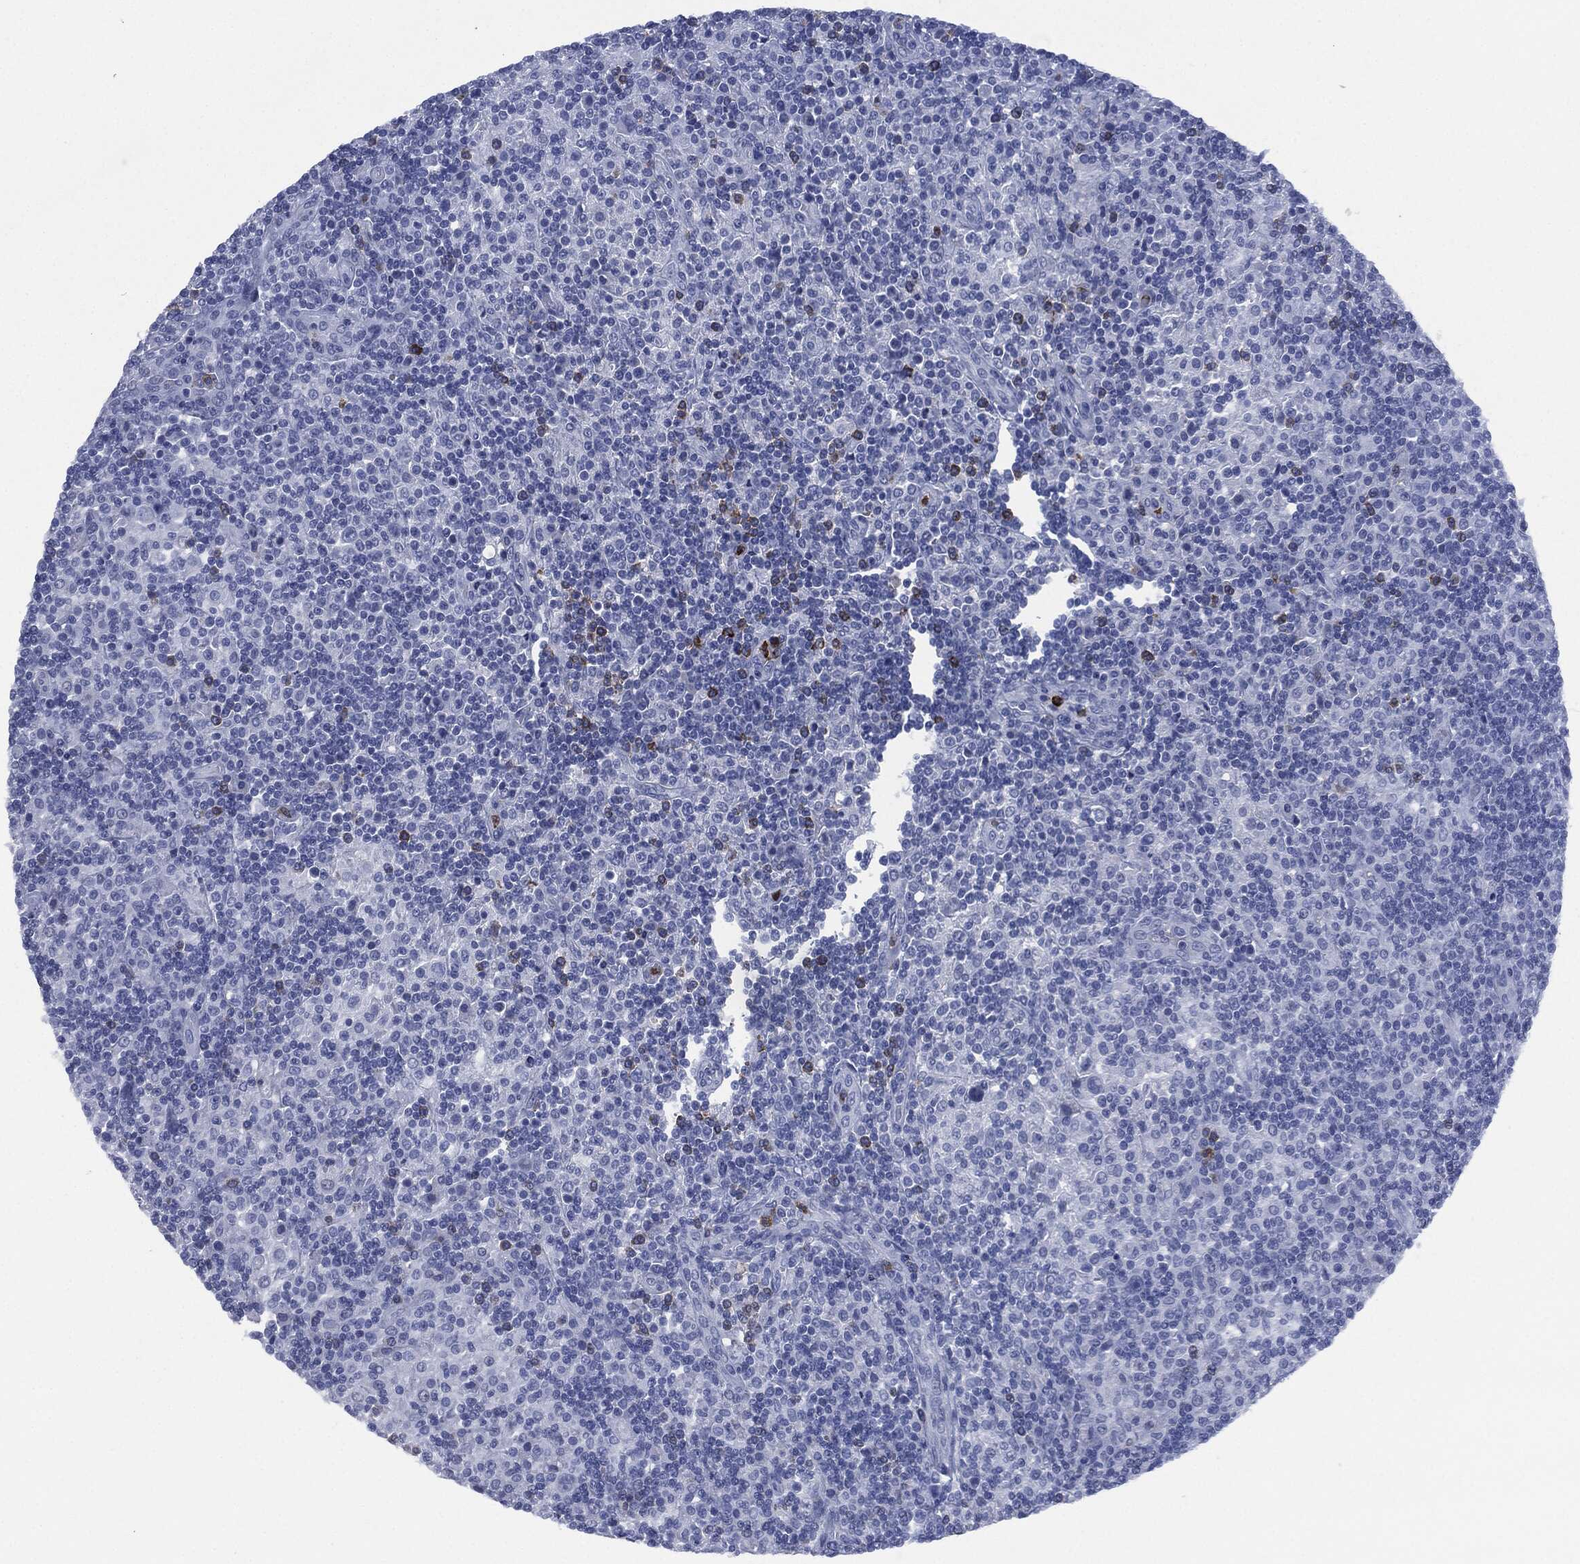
{"staining": {"intensity": "negative", "quantity": "none", "location": "none"}, "tissue": "lymphoma", "cell_type": "Tumor cells", "image_type": "cancer", "snomed": [{"axis": "morphology", "description": "Hodgkin's disease, NOS"}, {"axis": "topography", "description": "Lymph node"}], "caption": "IHC histopathology image of human lymphoma stained for a protein (brown), which demonstrates no expression in tumor cells.", "gene": "CEACAM8", "patient": {"sex": "male", "age": 70}}